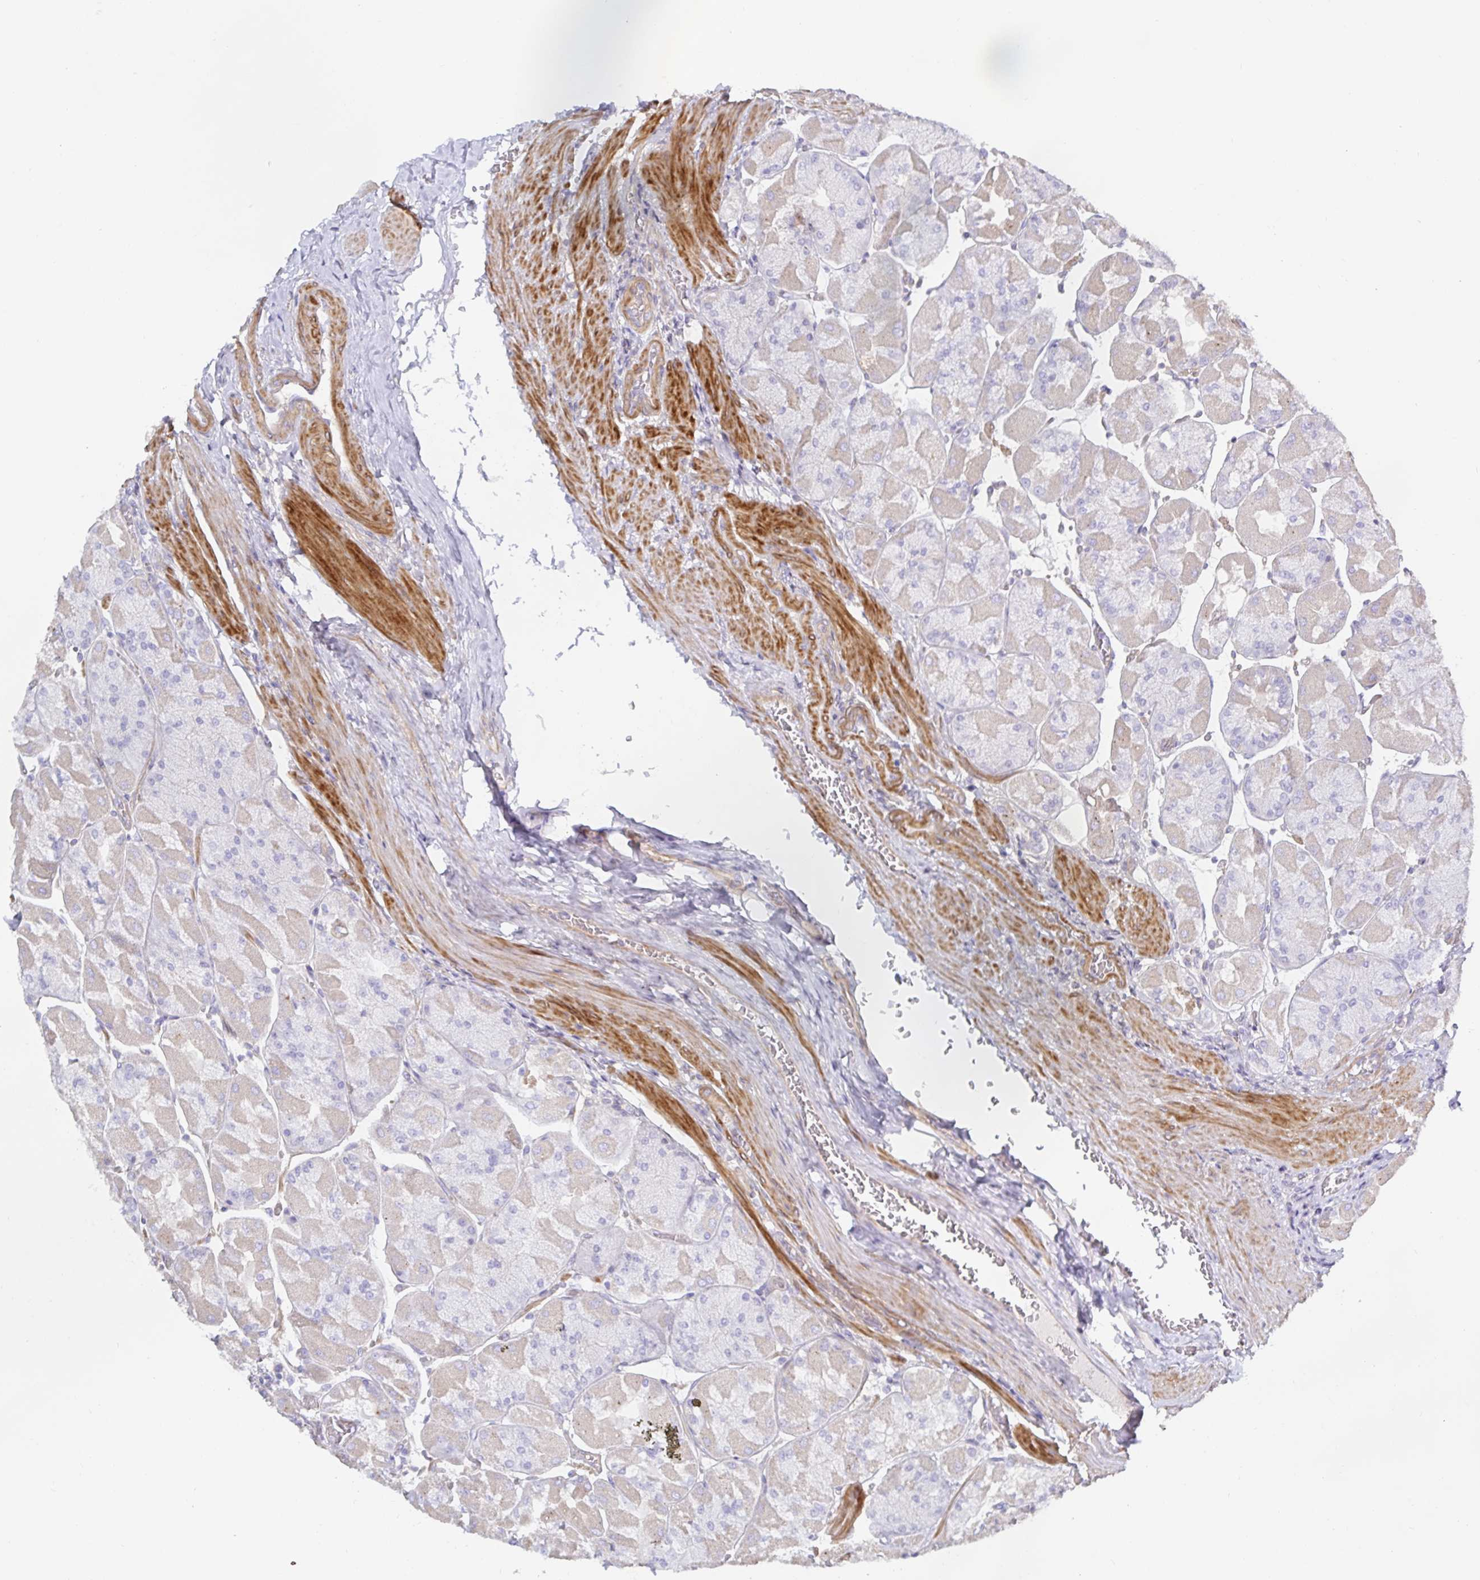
{"staining": {"intensity": "weak", "quantity": "<25%", "location": "cytoplasmic/membranous"}, "tissue": "stomach", "cell_type": "Glandular cells", "image_type": "normal", "snomed": [{"axis": "morphology", "description": "Normal tissue, NOS"}, {"axis": "topography", "description": "Stomach"}], "caption": "IHC image of unremarkable human stomach stained for a protein (brown), which shows no positivity in glandular cells.", "gene": "METTL22", "patient": {"sex": "female", "age": 61}}